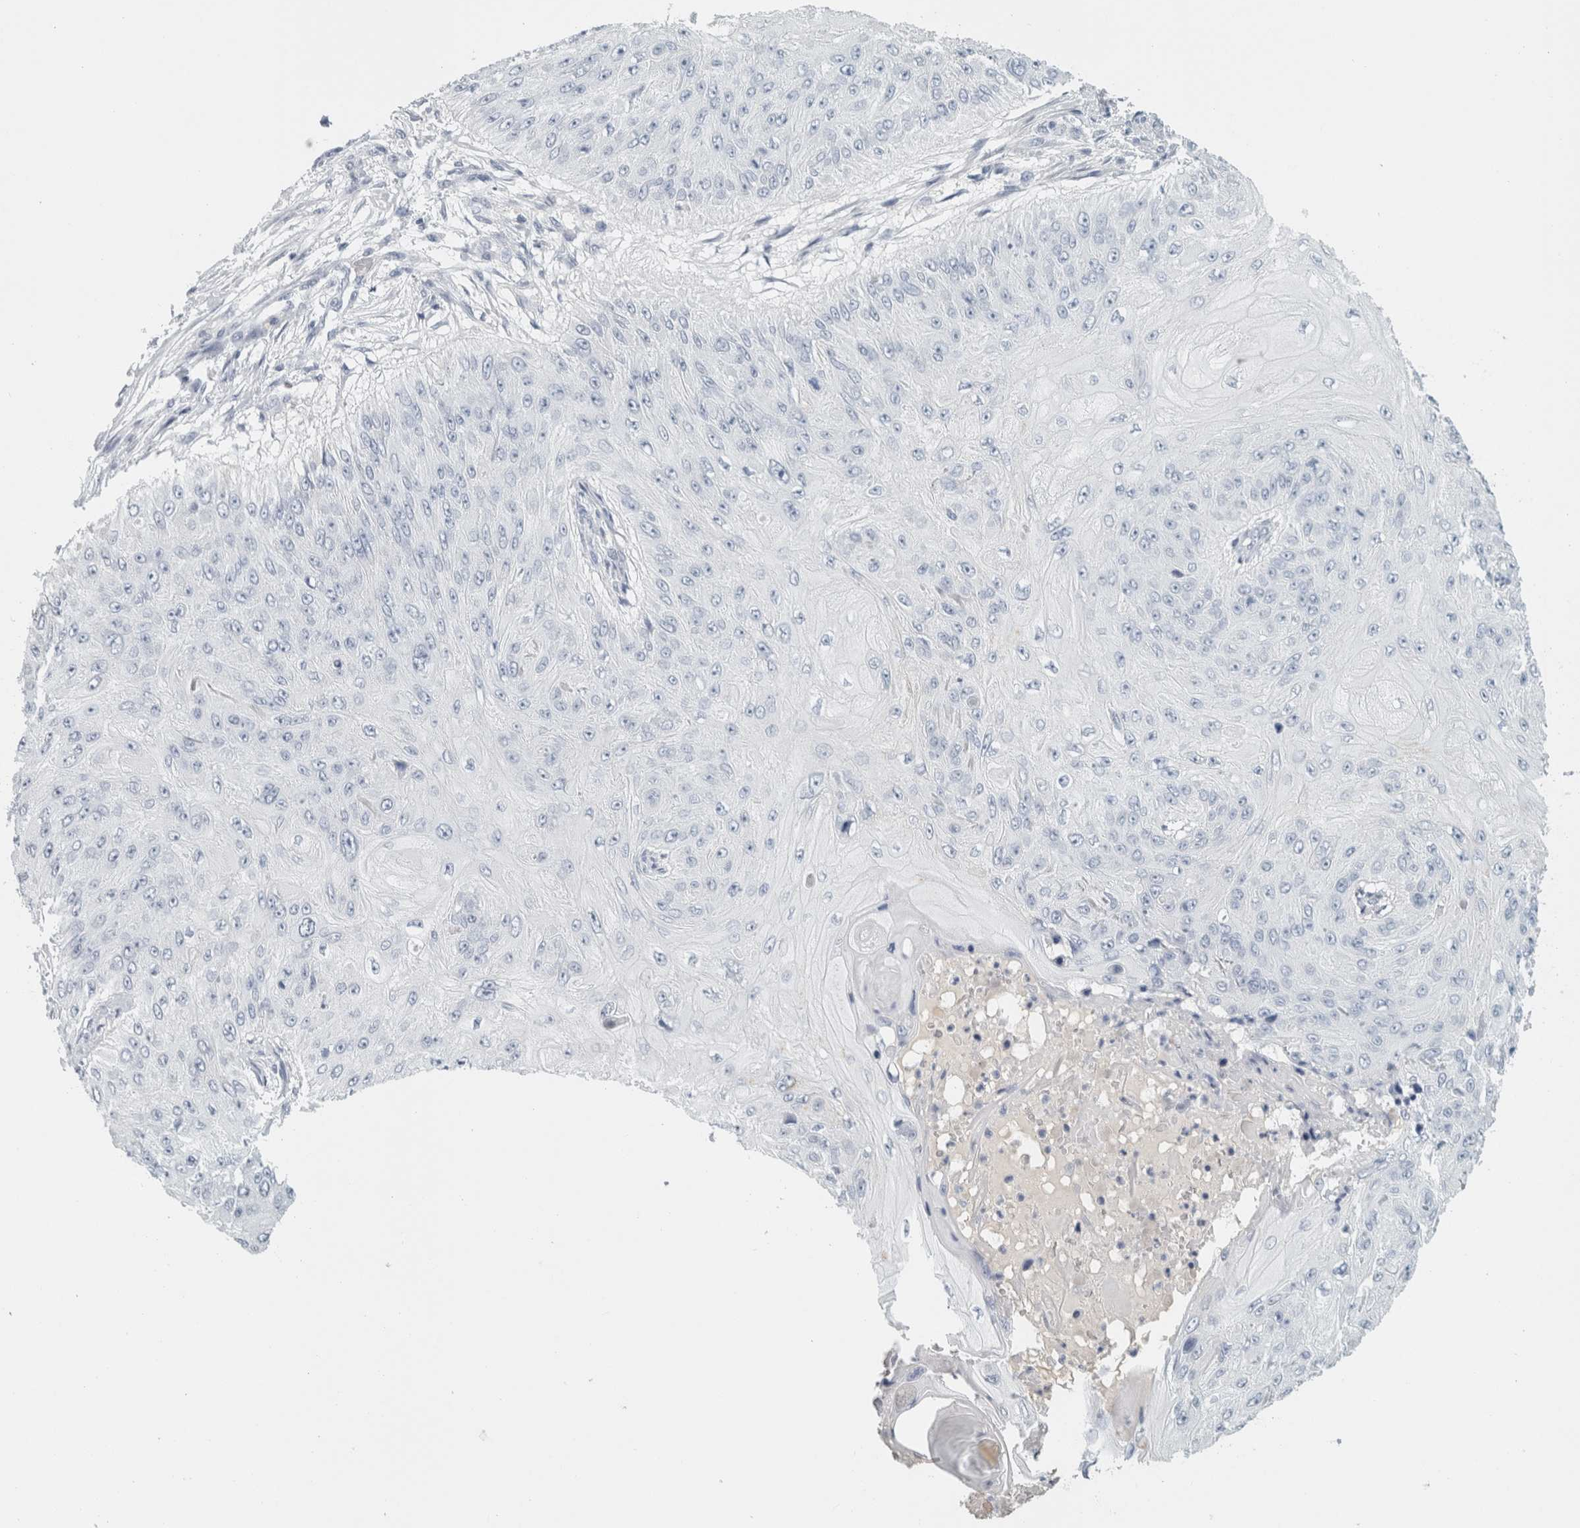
{"staining": {"intensity": "negative", "quantity": "none", "location": "none"}, "tissue": "skin cancer", "cell_type": "Tumor cells", "image_type": "cancer", "snomed": [{"axis": "morphology", "description": "Squamous cell carcinoma, NOS"}, {"axis": "topography", "description": "Skin"}], "caption": "This is an immunohistochemistry image of skin cancer. There is no staining in tumor cells.", "gene": "TSPAN8", "patient": {"sex": "female", "age": 80}}